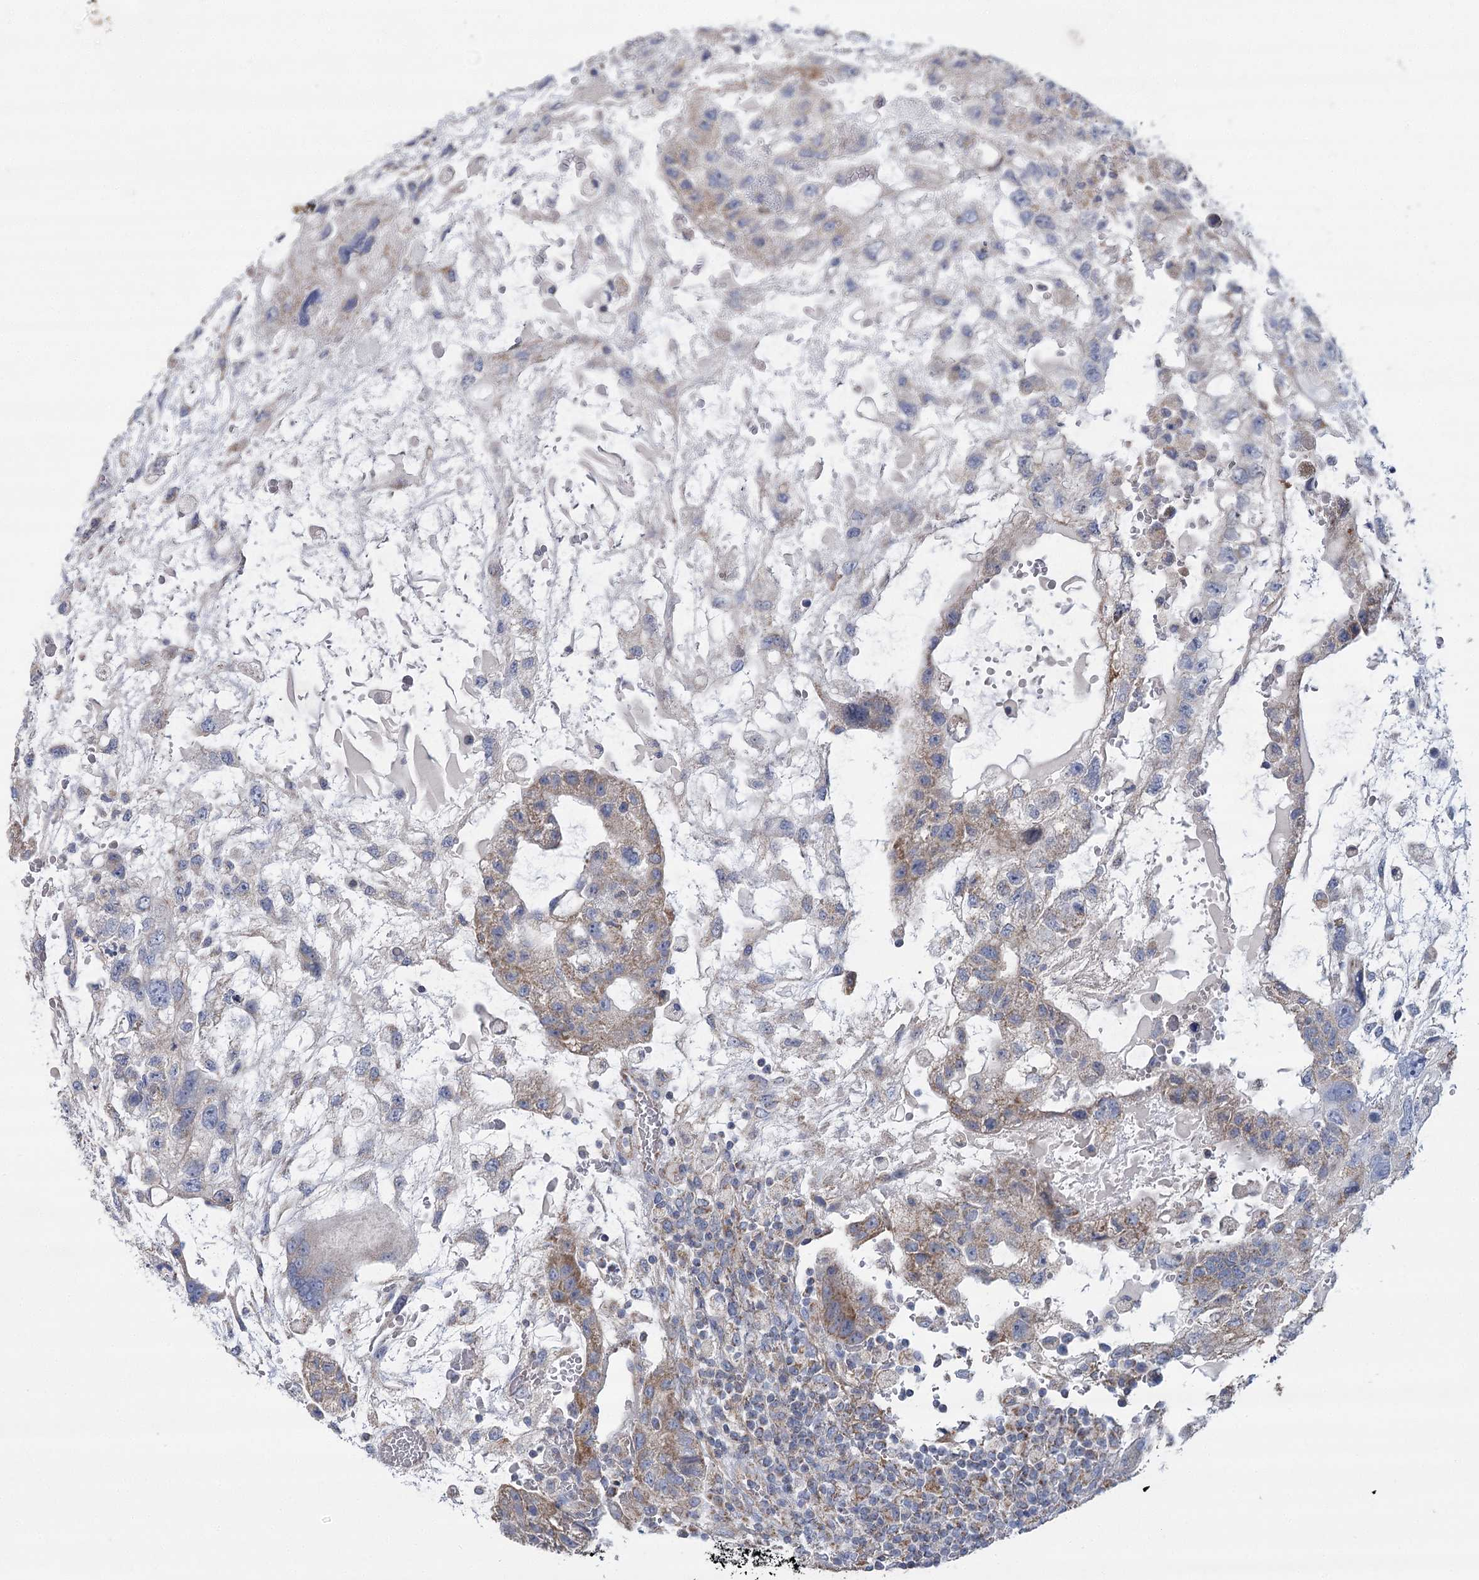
{"staining": {"intensity": "moderate", "quantity": "25%-75%", "location": "cytoplasmic/membranous"}, "tissue": "testis cancer", "cell_type": "Tumor cells", "image_type": "cancer", "snomed": [{"axis": "morphology", "description": "Carcinoma, Embryonal, NOS"}, {"axis": "topography", "description": "Testis"}], "caption": "There is medium levels of moderate cytoplasmic/membranous positivity in tumor cells of testis cancer (embryonal carcinoma), as demonstrated by immunohistochemical staining (brown color).", "gene": "SNX7", "patient": {"sex": "male", "age": 36}}